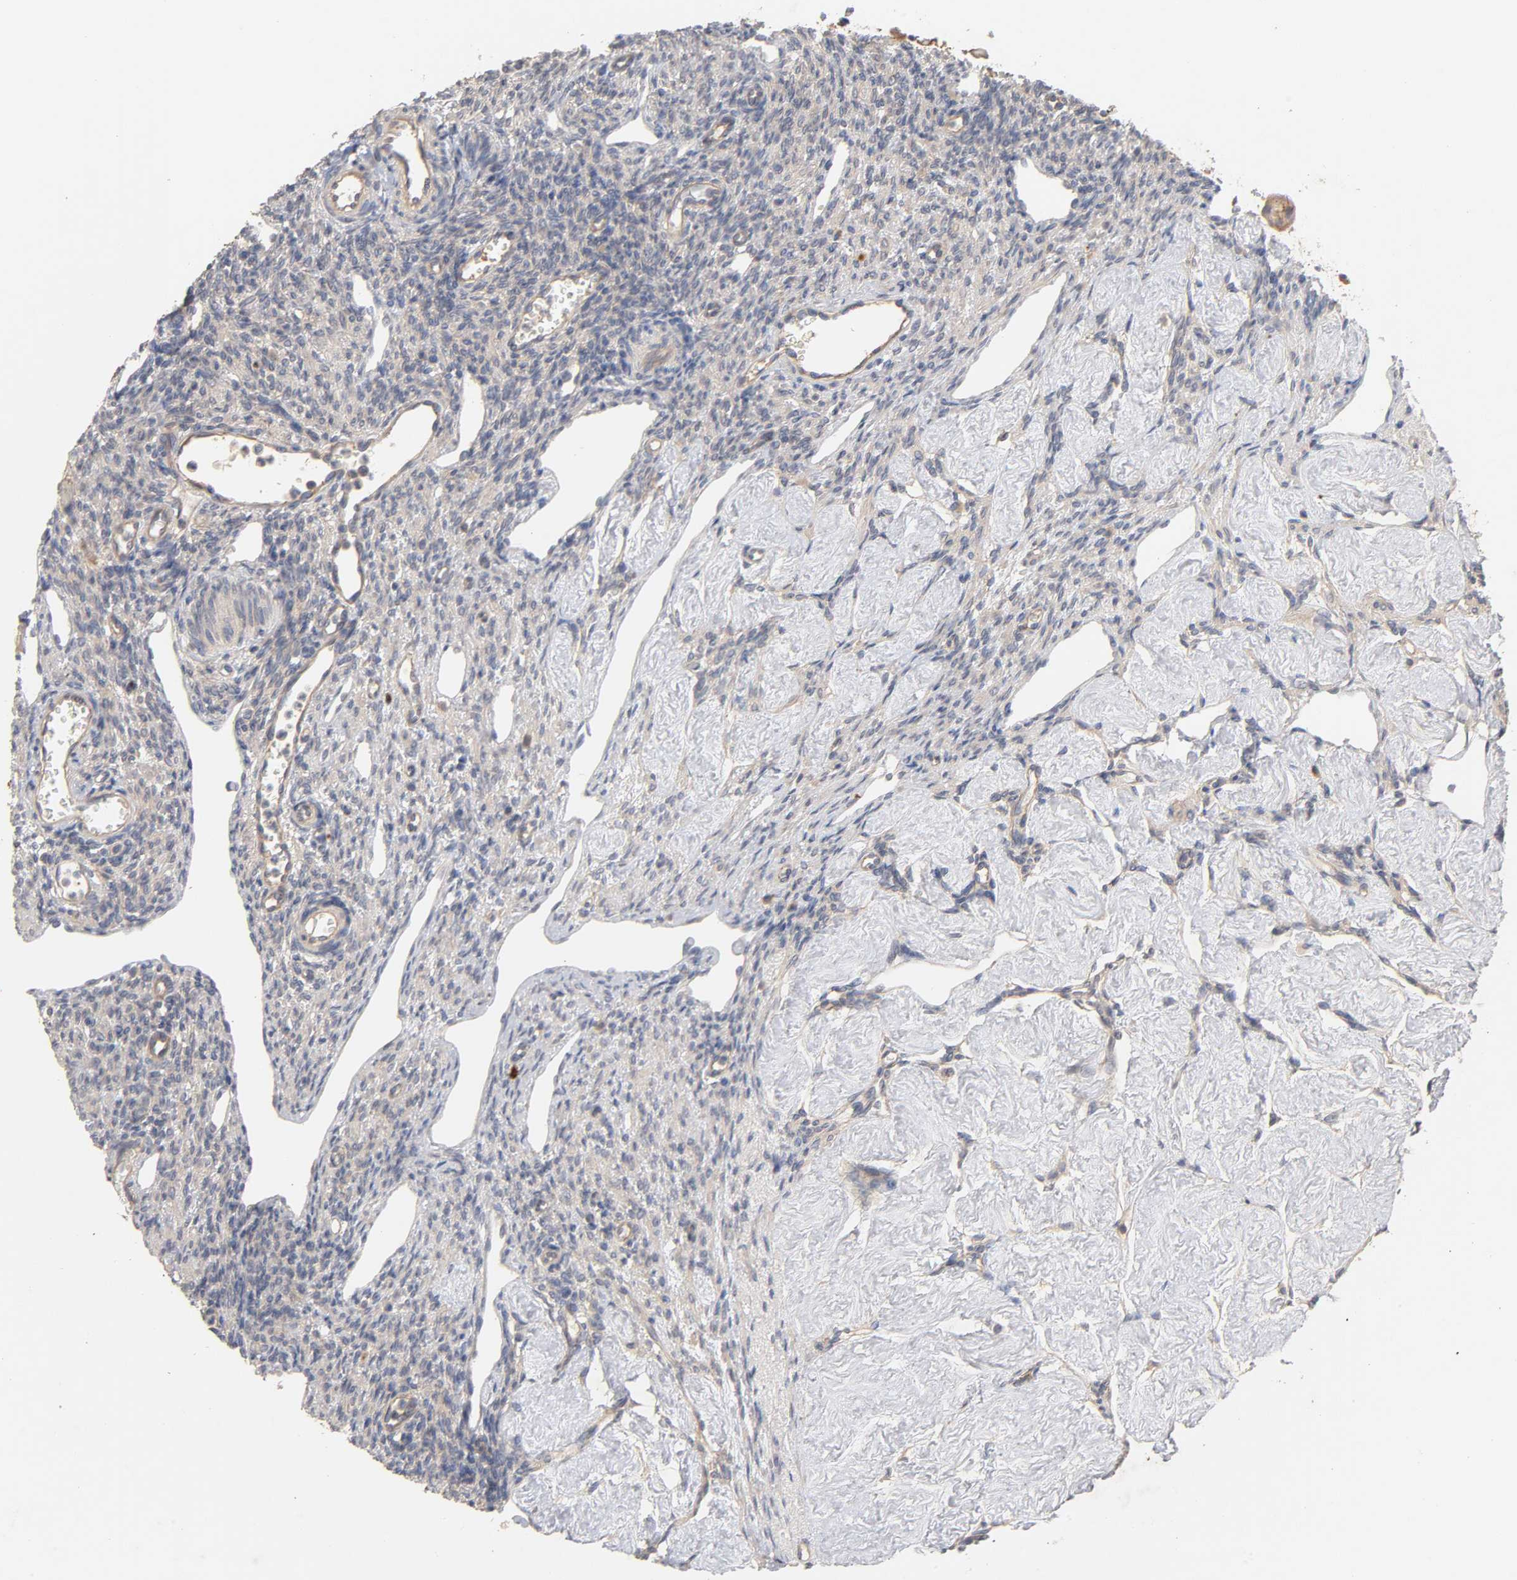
{"staining": {"intensity": "weak", "quantity": ">75%", "location": "cytoplasmic/membranous"}, "tissue": "ovary", "cell_type": "Ovarian stroma cells", "image_type": "normal", "snomed": [{"axis": "morphology", "description": "Normal tissue, NOS"}, {"axis": "topography", "description": "Ovary"}], "caption": "Immunohistochemical staining of benign human ovary reveals low levels of weak cytoplasmic/membranous staining in approximately >75% of ovarian stroma cells. (Brightfield microscopy of DAB IHC at high magnification).", "gene": "PDZD11", "patient": {"sex": "female", "age": 33}}